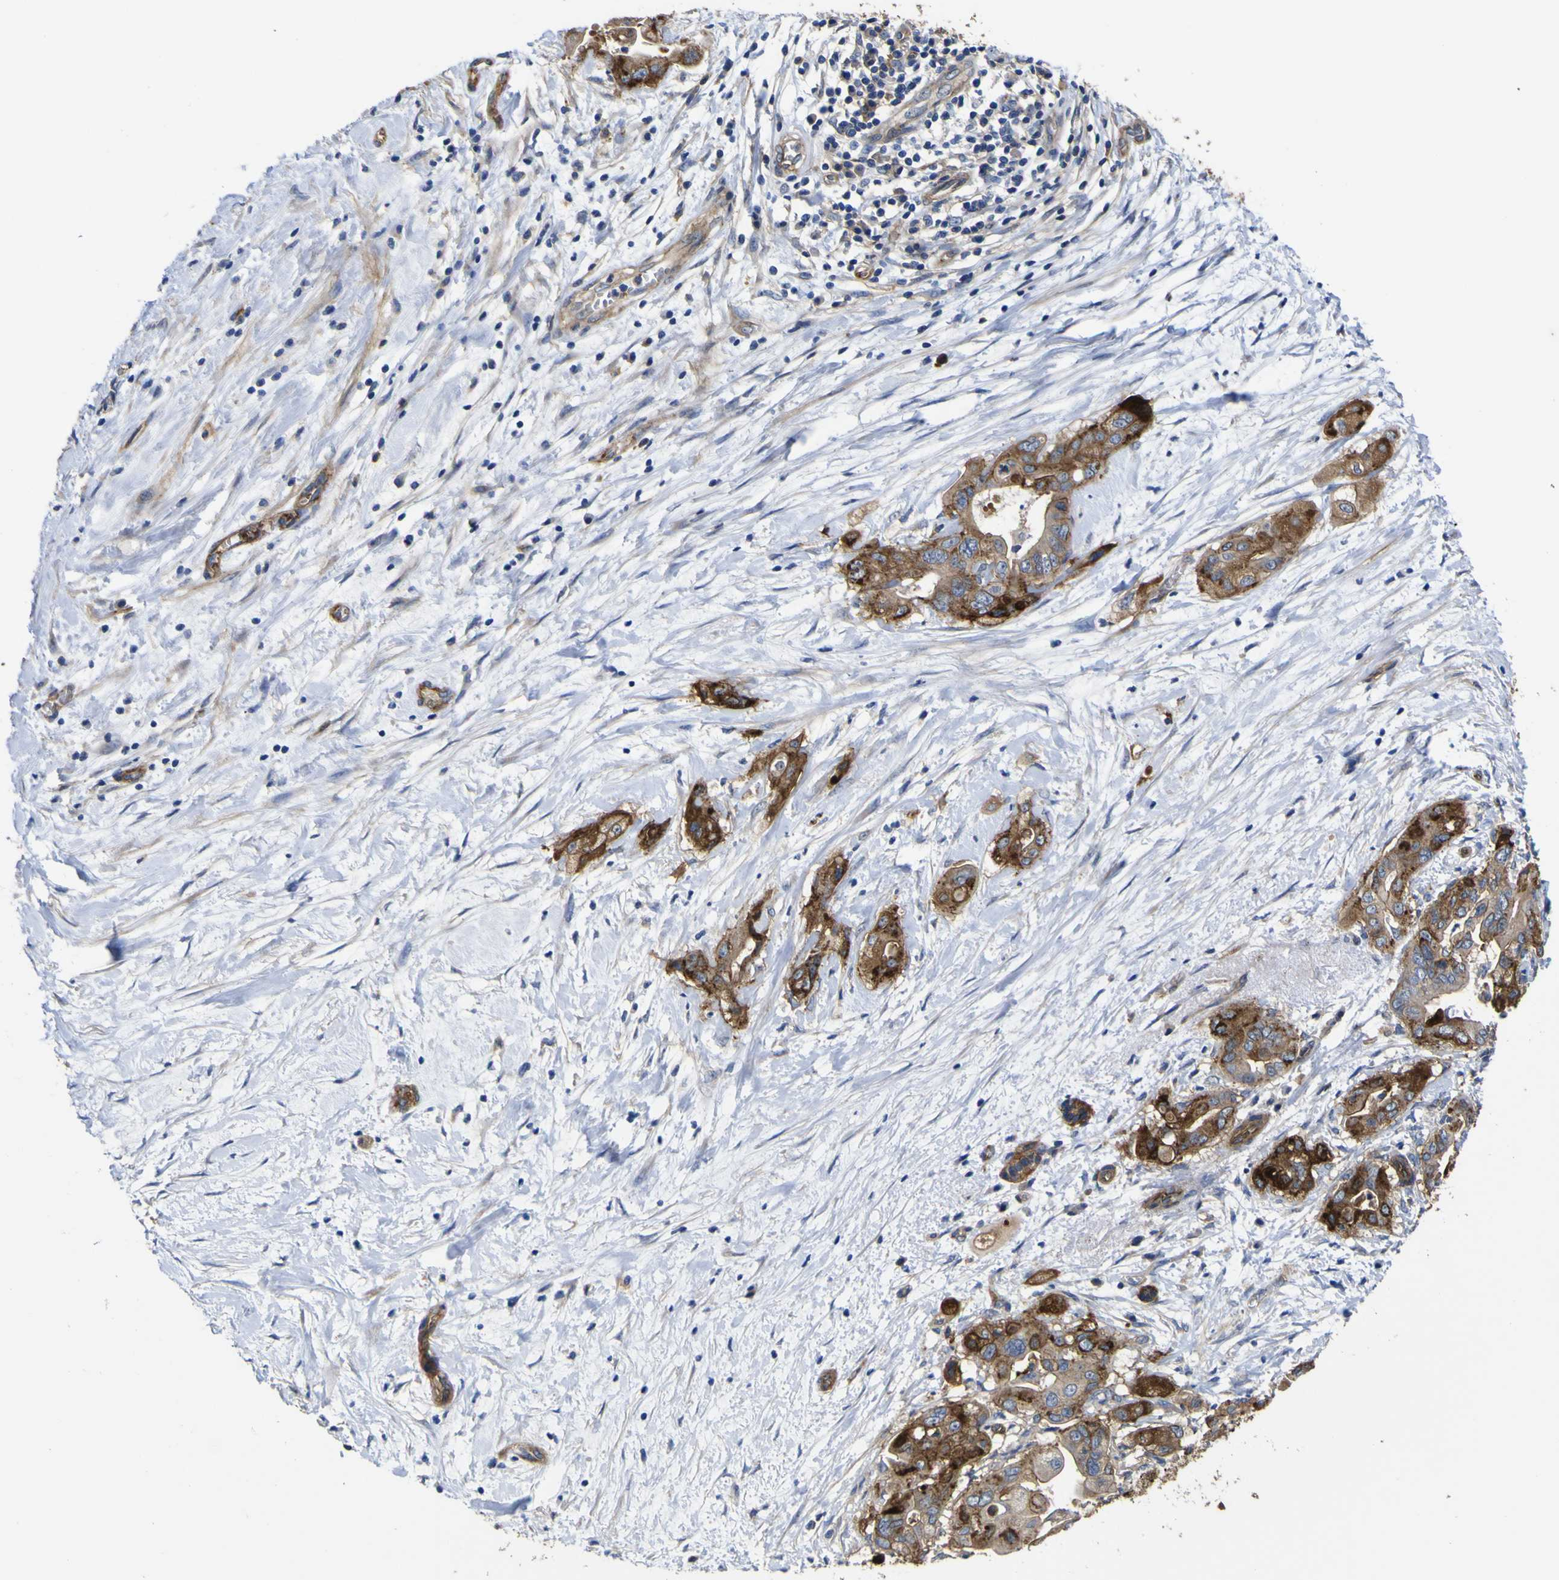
{"staining": {"intensity": "moderate", "quantity": "25%-75%", "location": "cytoplasmic/membranous"}, "tissue": "pancreatic cancer", "cell_type": "Tumor cells", "image_type": "cancer", "snomed": [{"axis": "morphology", "description": "Adenocarcinoma, NOS"}, {"axis": "topography", "description": "Pancreas"}], "caption": "Immunohistochemical staining of human adenocarcinoma (pancreatic) demonstrates moderate cytoplasmic/membranous protein positivity in approximately 25%-75% of tumor cells.", "gene": "CD151", "patient": {"sex": "female", "age": 75}}